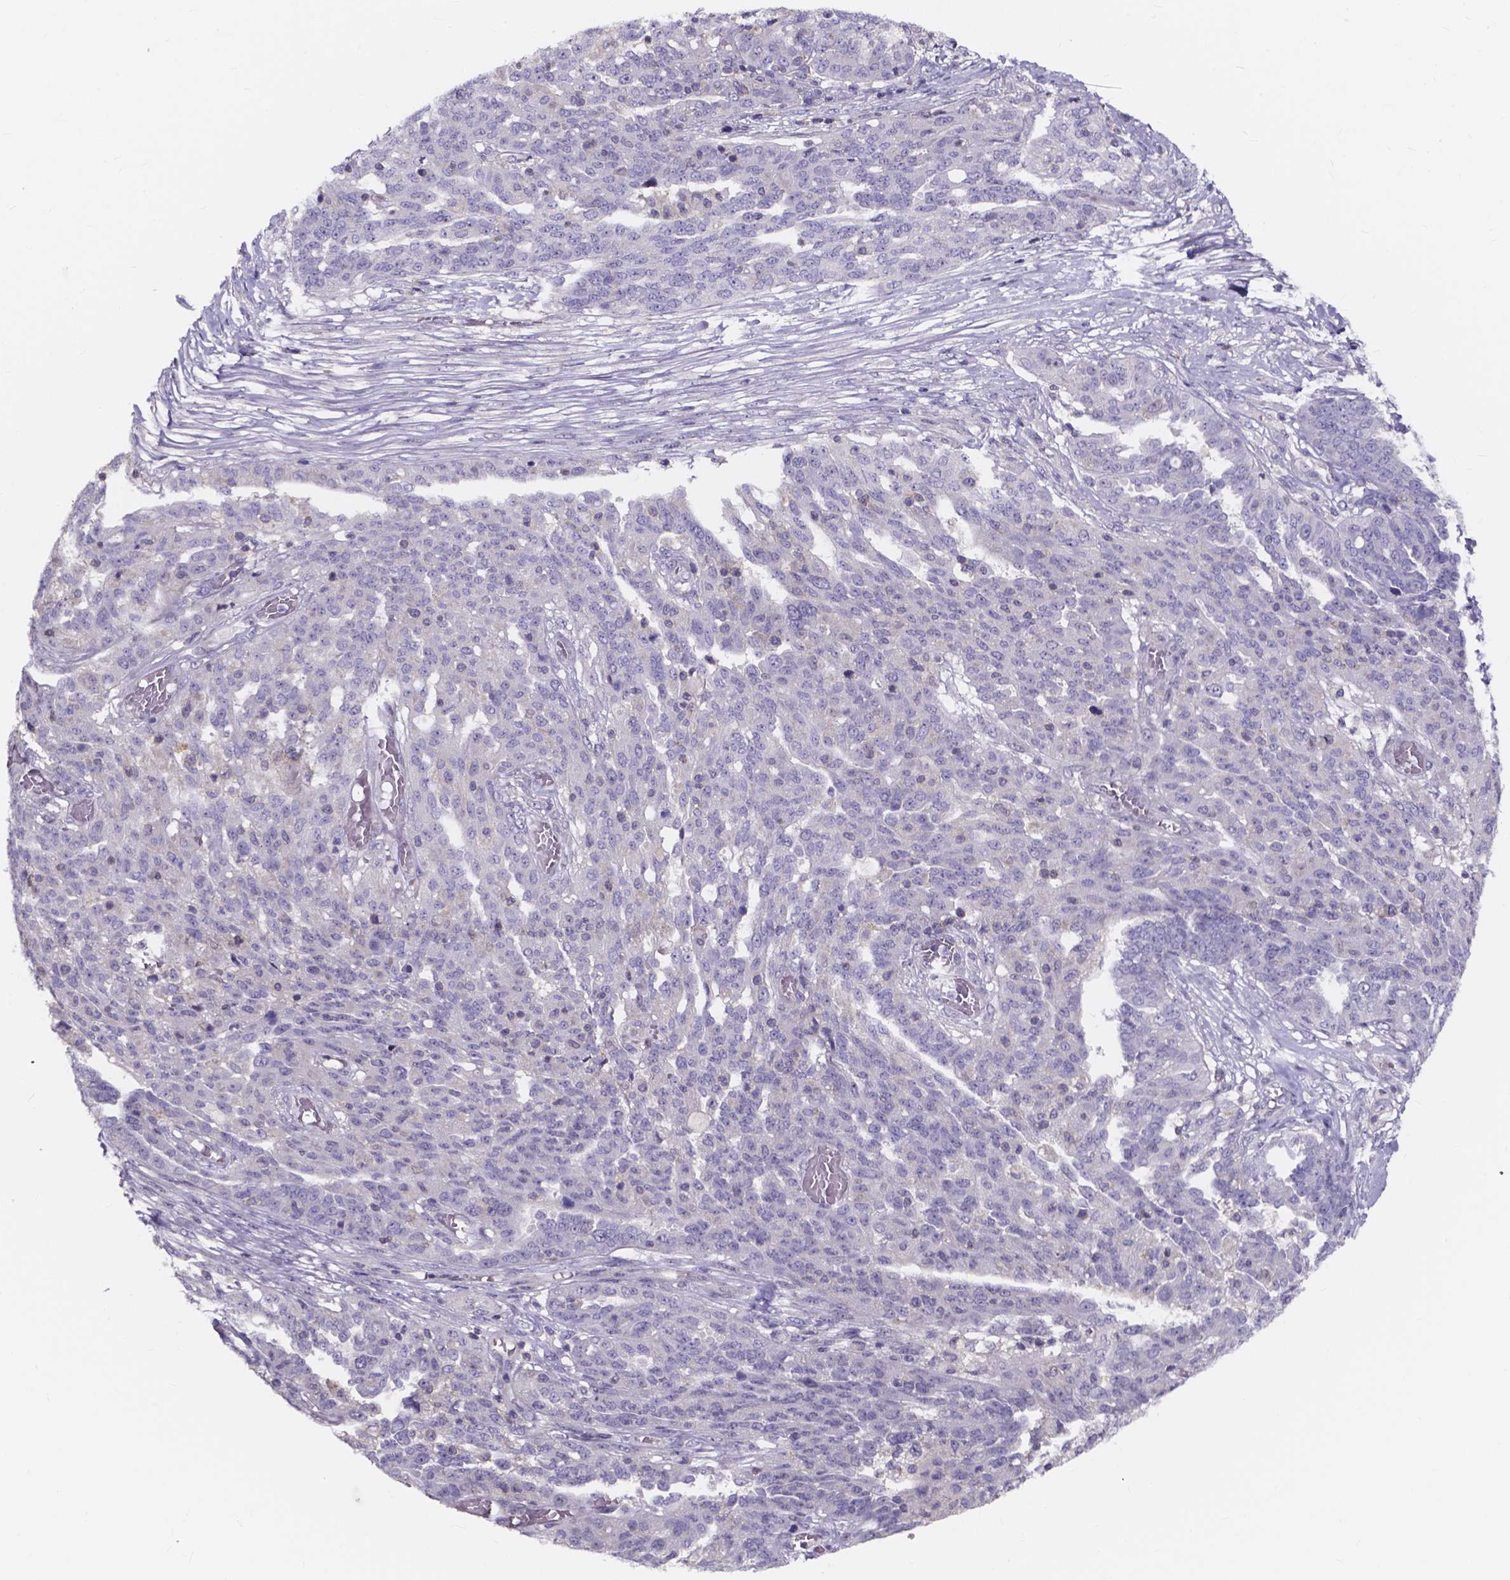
{"staining": {"intensity": "negative", "quantity": "none", "location": "none"}, "tissue": "ovarian cancer", "cell_type": "Tumor cells", "image_type": "cancer", "snomed": [{"axis": "morphology", "description": "Cystadenocarcinoma, serous, NOS"}, {"axis": "topography", "description": "Ovary"}], "caption": "Immunohistochemistry (IHC) image of serous cystadenocarcinoma (ovarian) stained for a protein (brown), which exhibits no positivity in tumor cells.", "gene": "SPOCD1", "patient": {"sex": "female", "age": 67}}